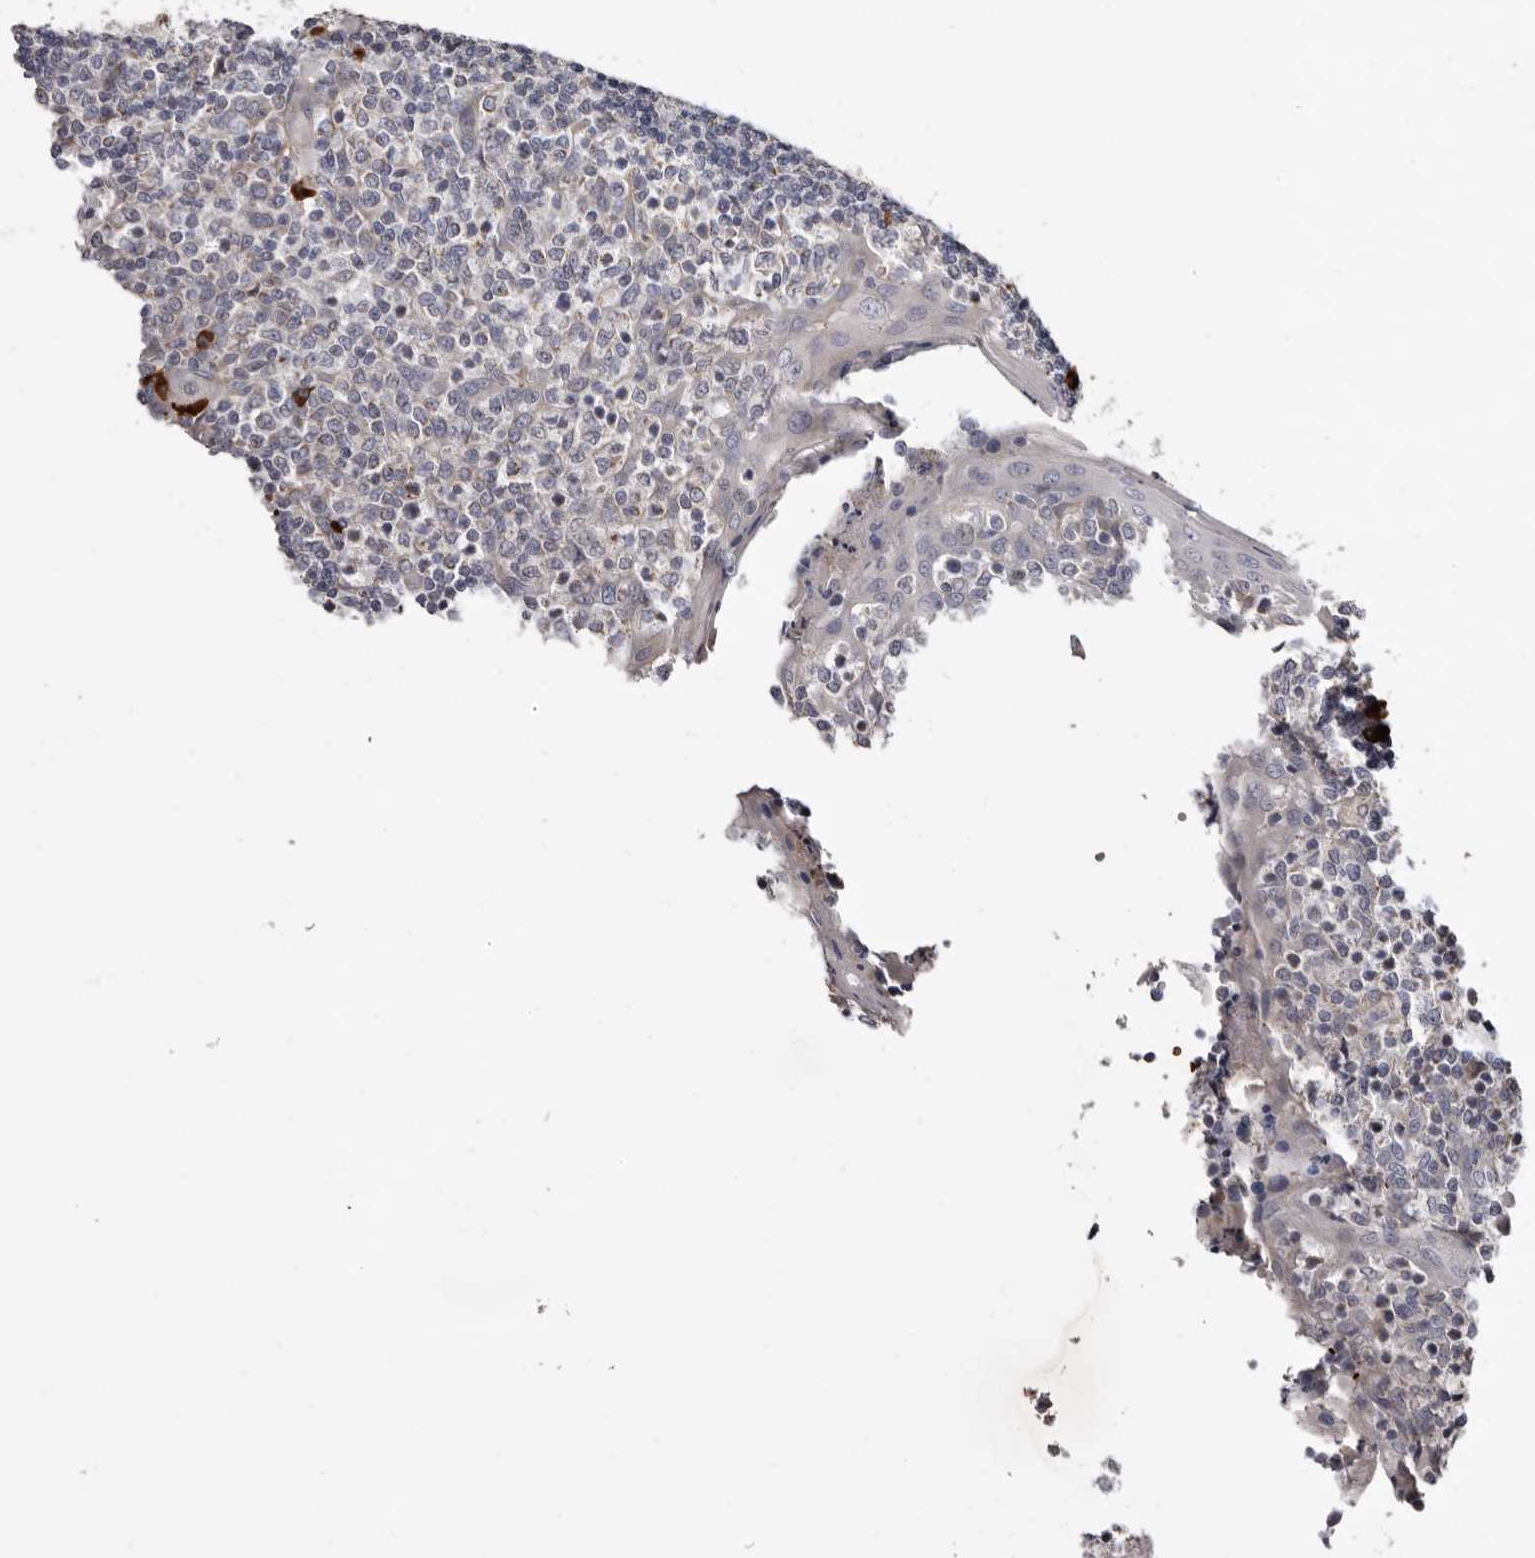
{"staining": {"intensity": "moderate", "quantity": "<25%", "location": "cytoplasmic/membranous"}, "tissue": "tonsil", "cell_type": "Germinal center cells", "image_type": "normal", "snomed": [{"axis": "morphology", "description": "Normal tissue, NOS"}, {"axis": "topography", "description": "Tonsil"}], "caption": "DAB immunohistochemical staining of unremarkable tonsil exhibits moderate cytoplasmic/membranous protein staining in approximately <25% of germinal center cells.", "gene": "SPTA1", "patient": {"sex": "female", "age": 19}}